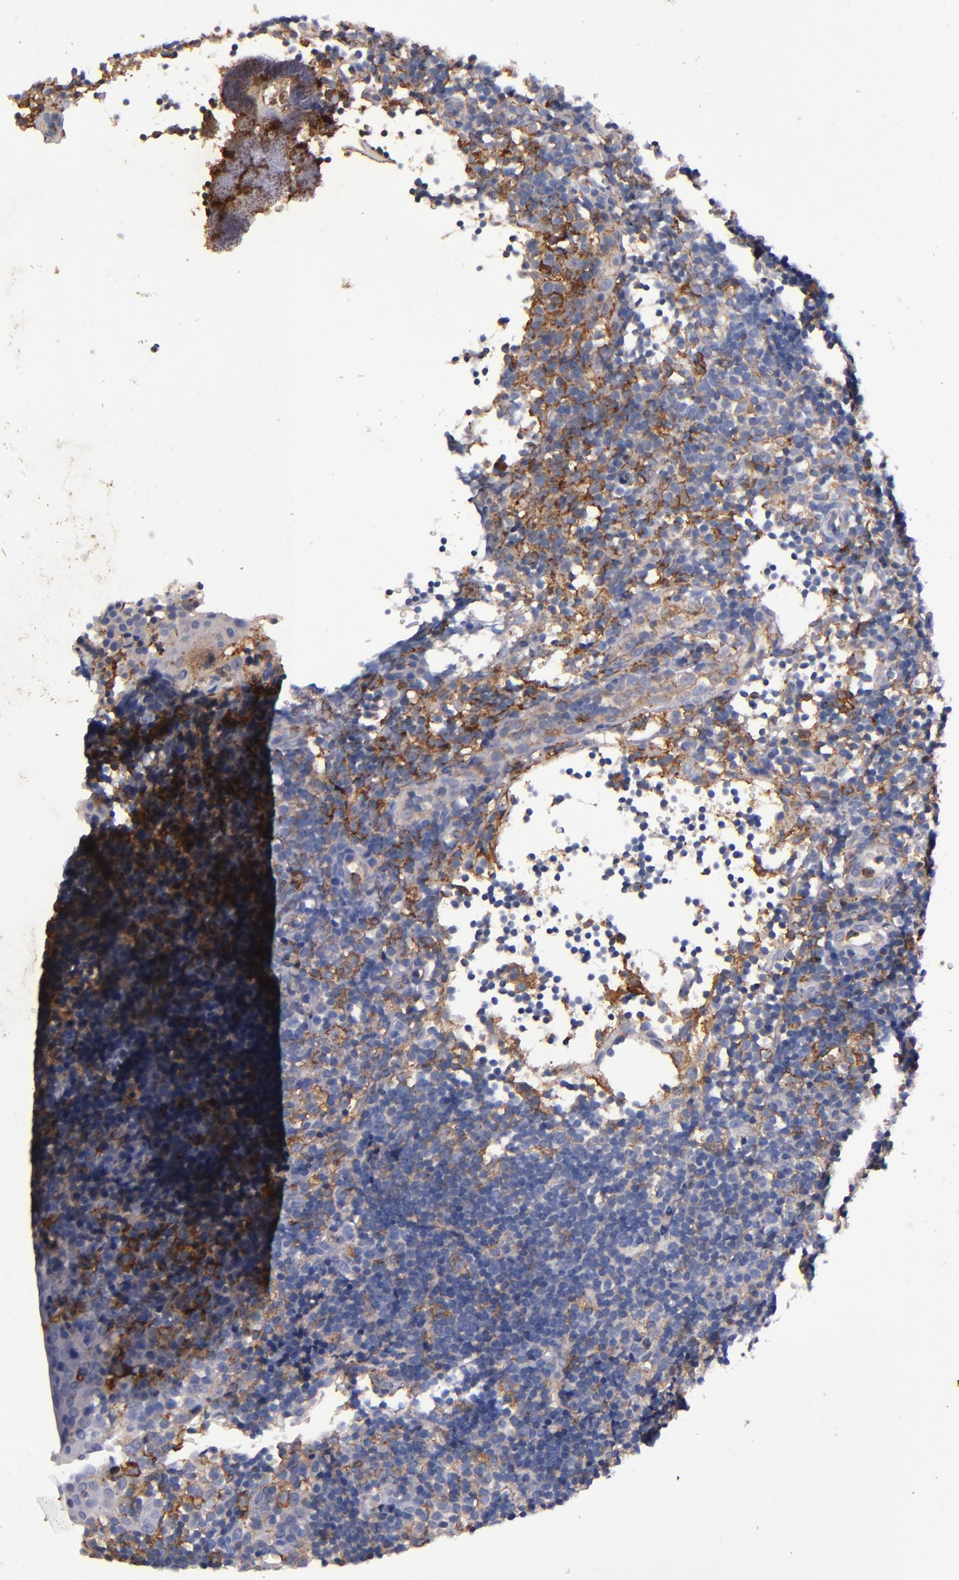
{"staining": {"intensity": "moderate", "quantity": "<25%", "location": "cytoplasmic/membranous"}, "tissue": "tonsil", "cell_type": "Germinal center cells", "image_type": "normal", "snomed": [{"axis": "morphology", "description": "Normal tissue, NOS"}, {"axis": "topography", "description": "Tonsil"}], "caption": "High-magnification brightfield microscopy of benign tonsil stained with DAB (3,3'-diaminobenzidine) (brown) and counterstained with hematoxylin (blue). germinal center cells exhibit moderate cytoplasmic/membranous positivity is seen in about<25% of cells. Immunohistochemistry (ihc) stains the protein in brown and the nuclei are stained blue.", "gene": "SIRPA", "patient": {"sex": "female", "age": 40}}